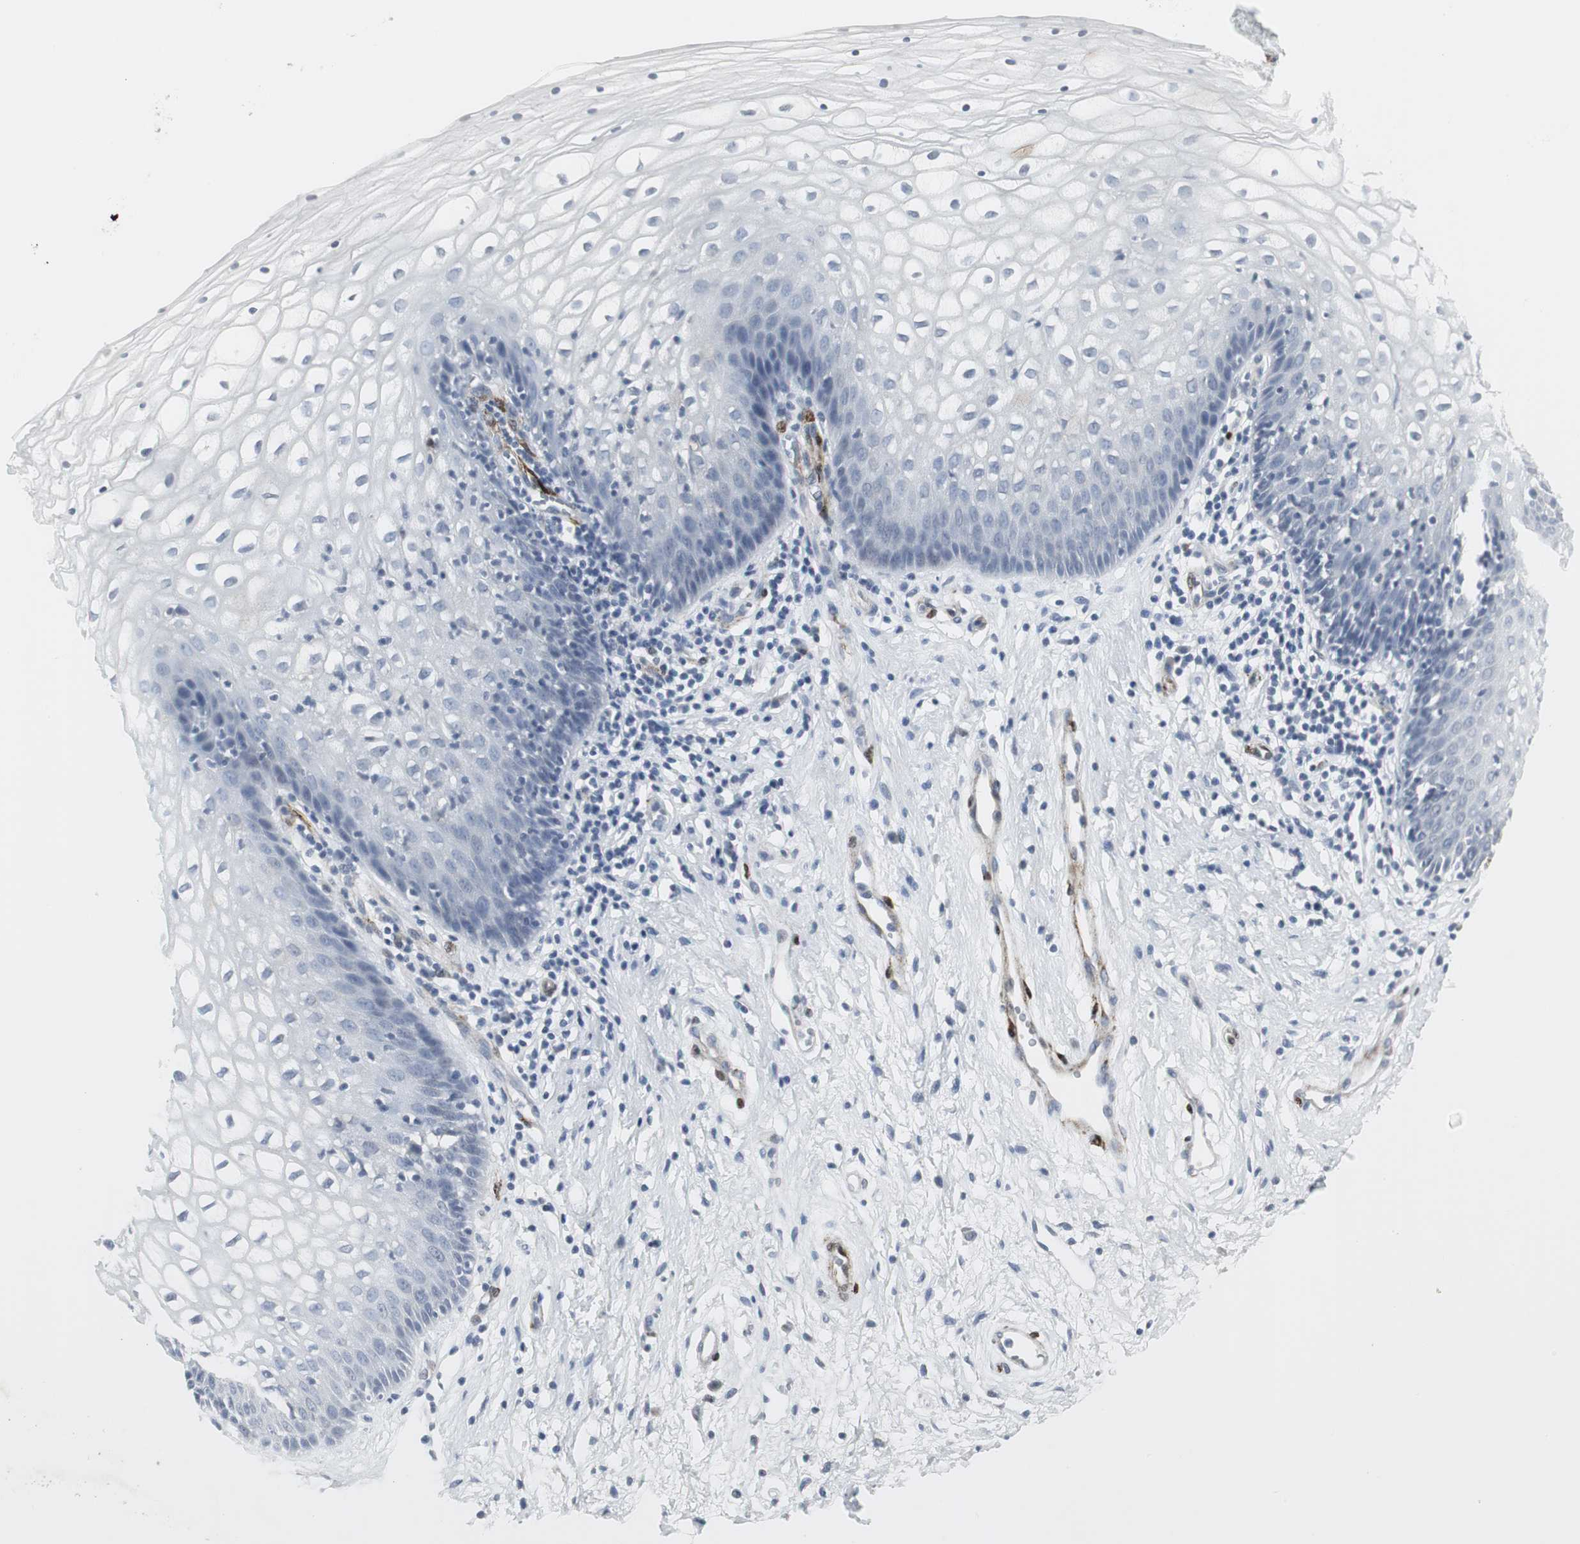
{"staining": {"intensity": "negative", "quantity": "none", "location": "none"}, "tissue": "vagina", "cell_type": "Squamous epithelial cells", "image_type": "normal", "snomed": [{"axis": "morphology", "description": "Normal tissue, NOS"}, {"axis": "topography", "description": "Vagina"}], "caption": "Benign vagina was stained to show a protein in brown. There is no significant expression in squamous epithelial cells.", "gene": "PPP1R14A", "patient": {"sex": "female", "age": 34}}